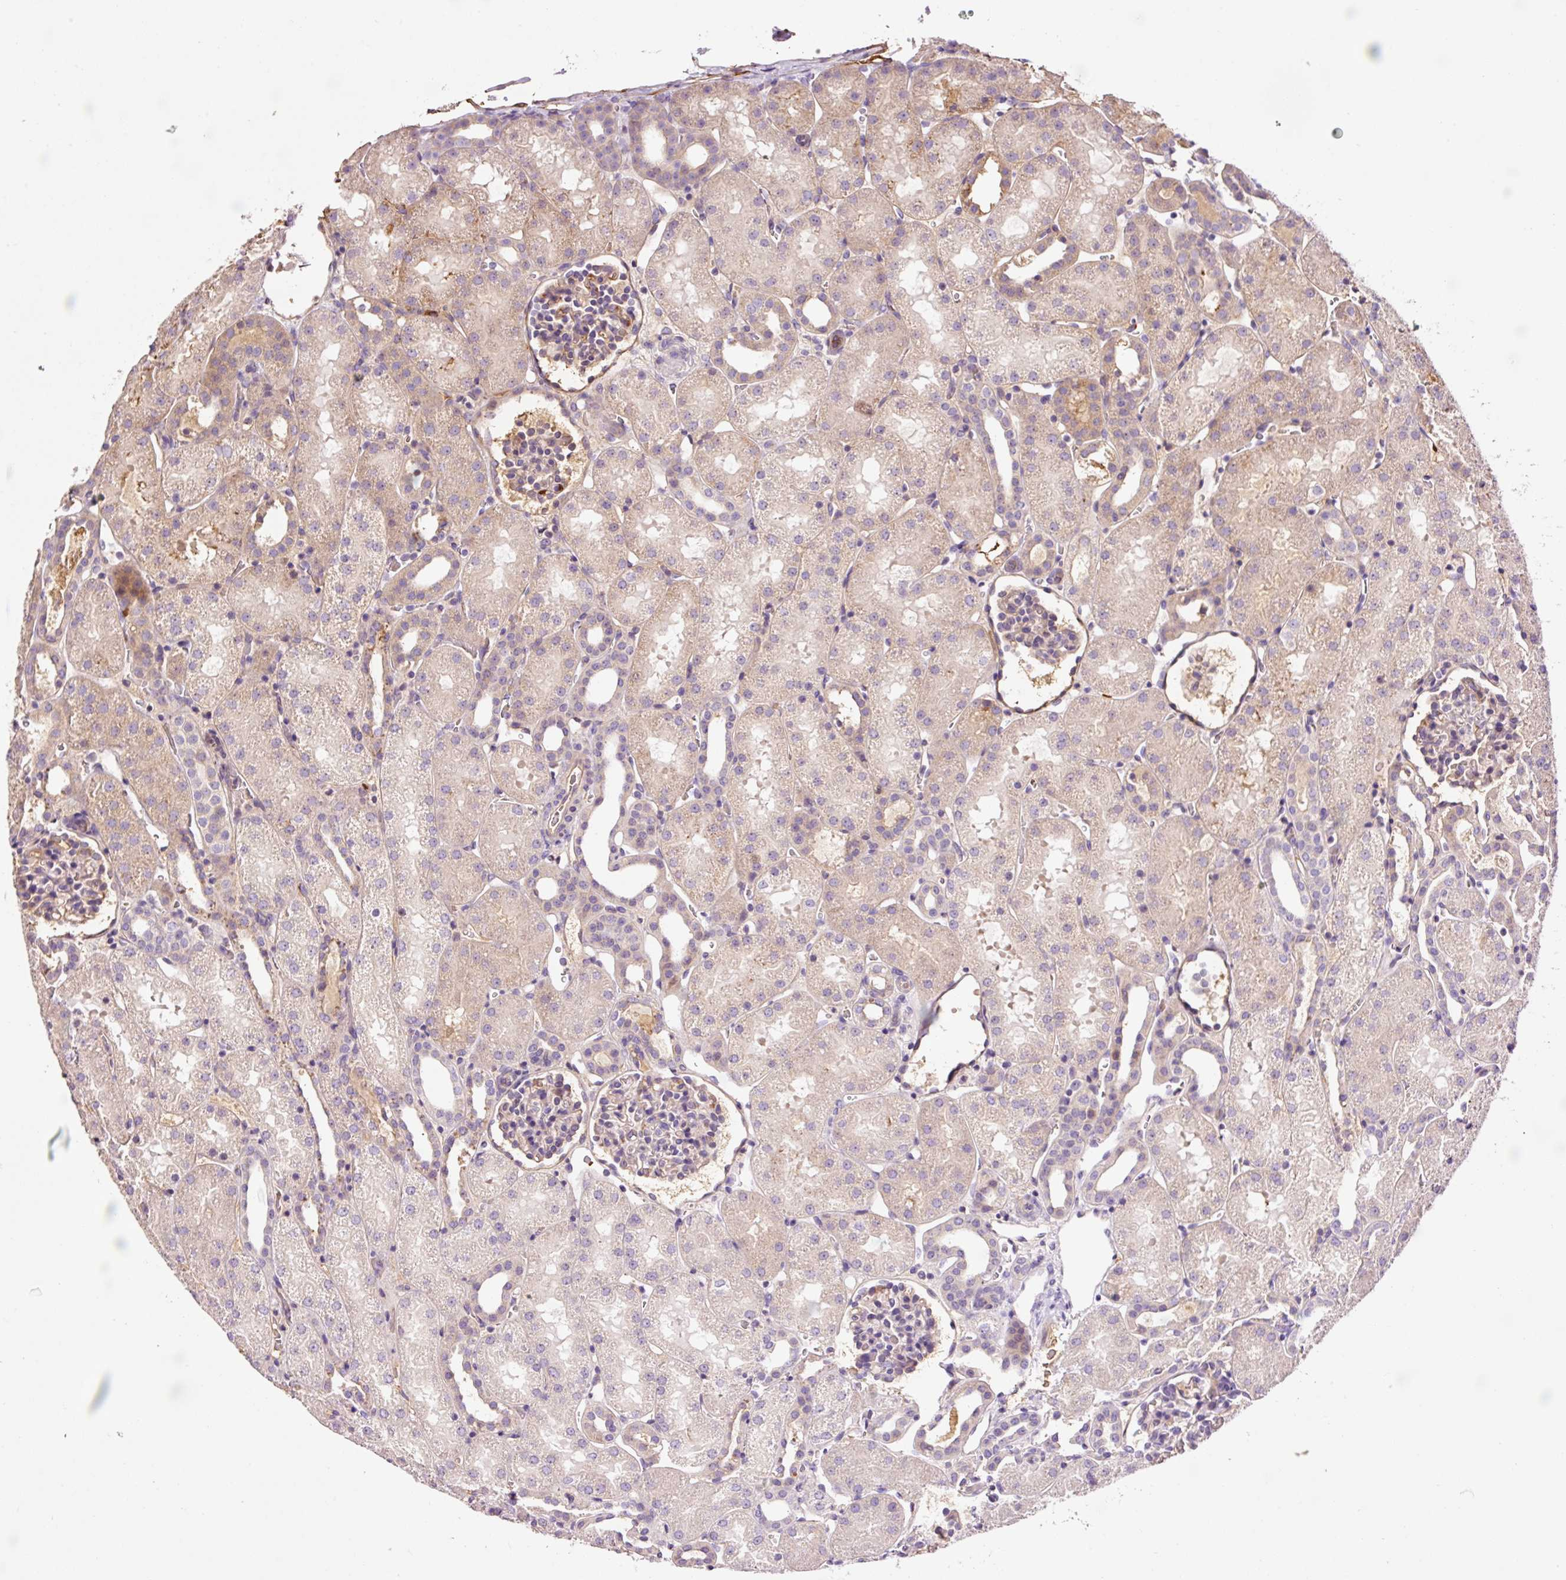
{"staining": {"intensity": "negative", "quantity": "none", "location": "none"}, "tissue": "kidney", "cell_type": "Cells in glomeruli", "image_type": "normal", "snomed": [{"axis": "morphology", "description": "Normal tissue, NOS"}, {"axis": "topography", "description": "Kidney"}], "caption": "Immunohistochemical staining of unremarkable kidney exhibits no significant positivity in cells in glomeruli.", "gene": "TMEM235", "patient": {"sex": "male", "age": 2}}